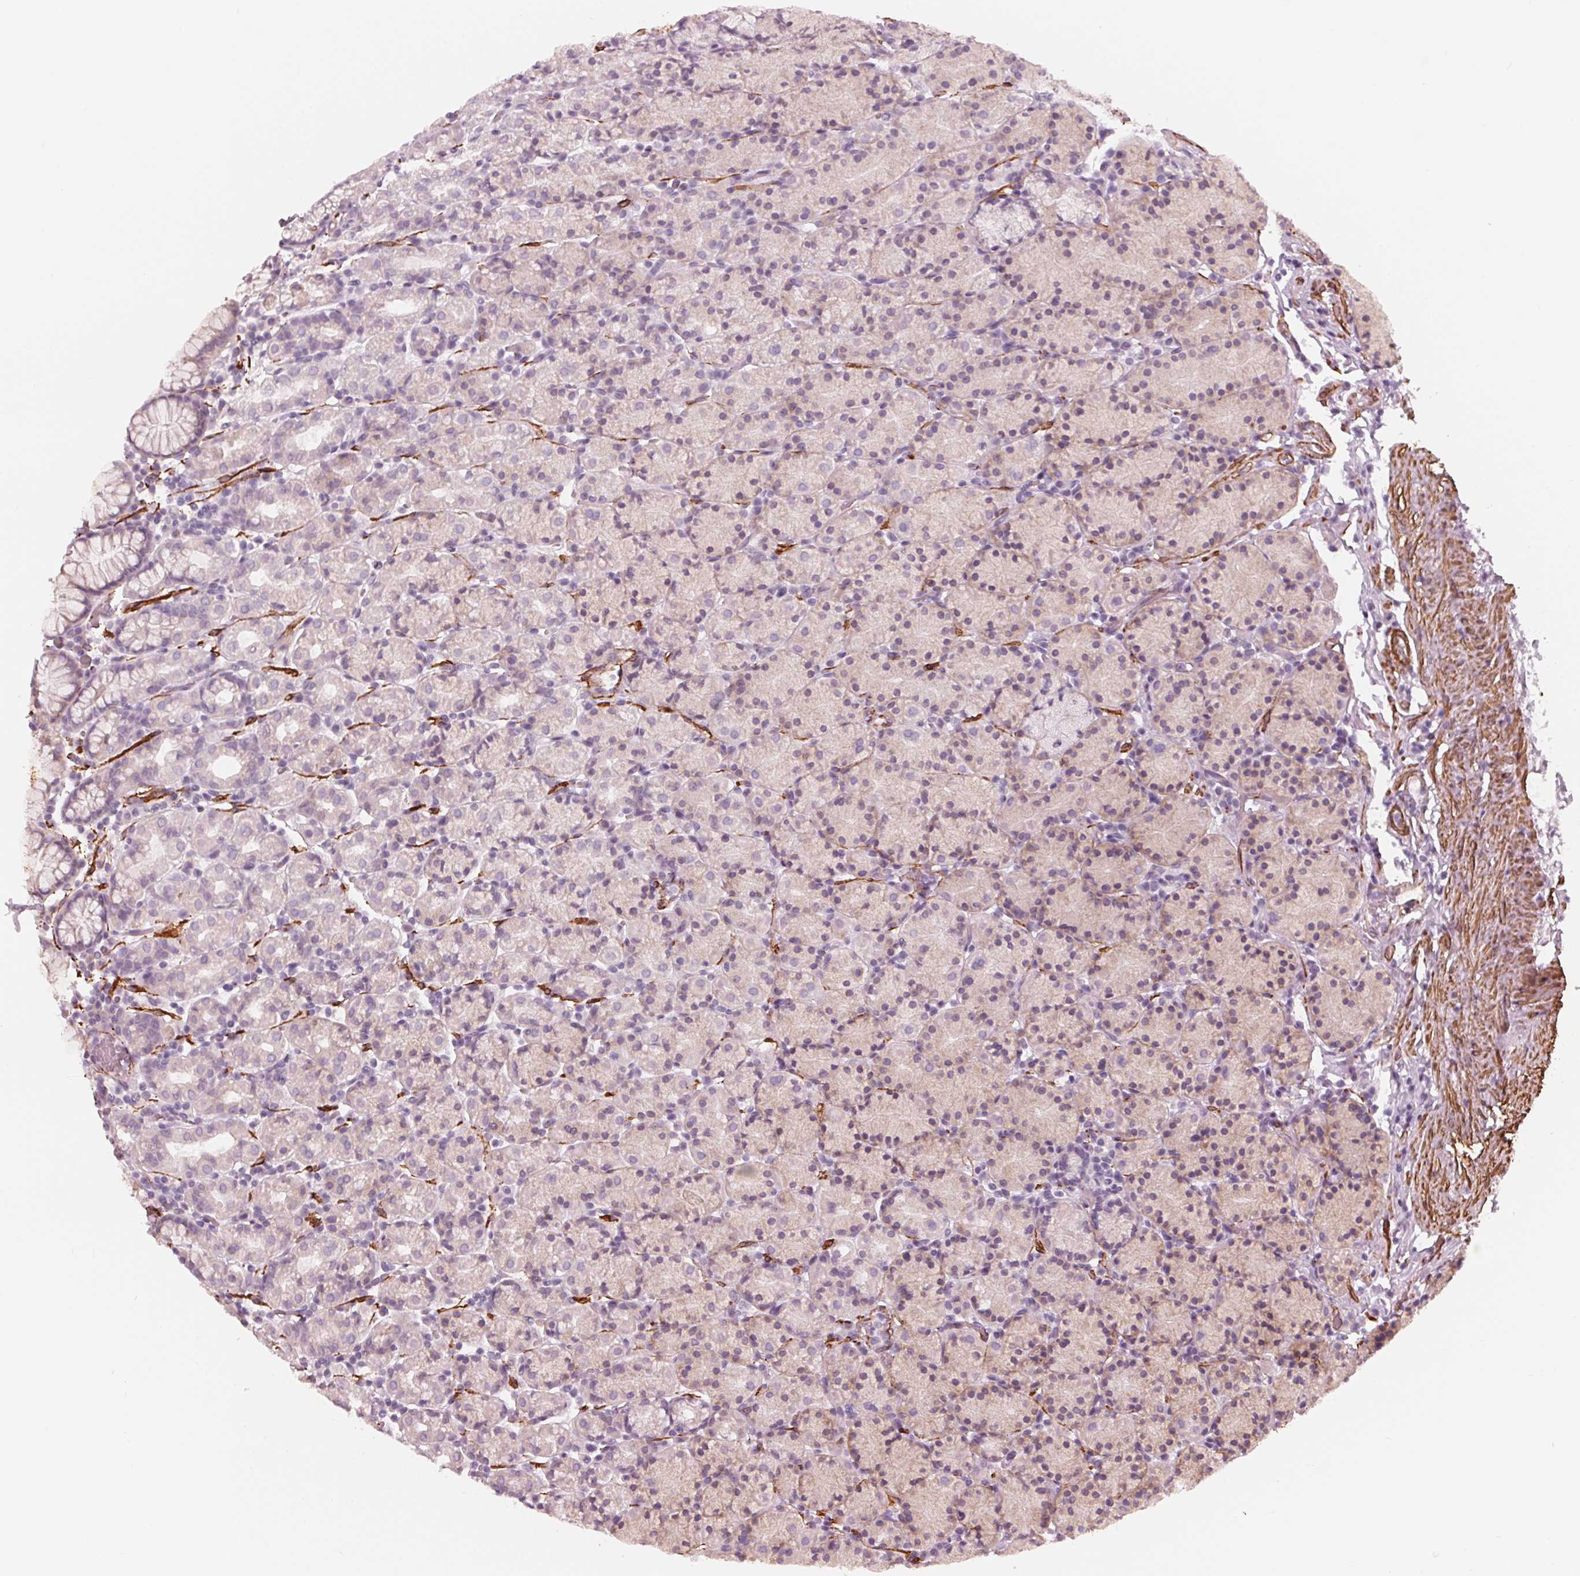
{"staining": {"intensity": "negative", "quantity": "none", "location": "none"}, "tissue": "stomach", "cell_type": "Glandular cells", "image_type": "normal", "snomed": [{"axis": "morphology", "description": "Normal tissue, NOS"}, {"axis": "topography", "description": "Stomach, upper"}, {"axis": "topography", "description": "Stomach"}], "caption": "The image exhibits no significant staining in glandular cells of stomach.", "gene": "MIER3", "patient": {"sex": "male", "age": 62}}